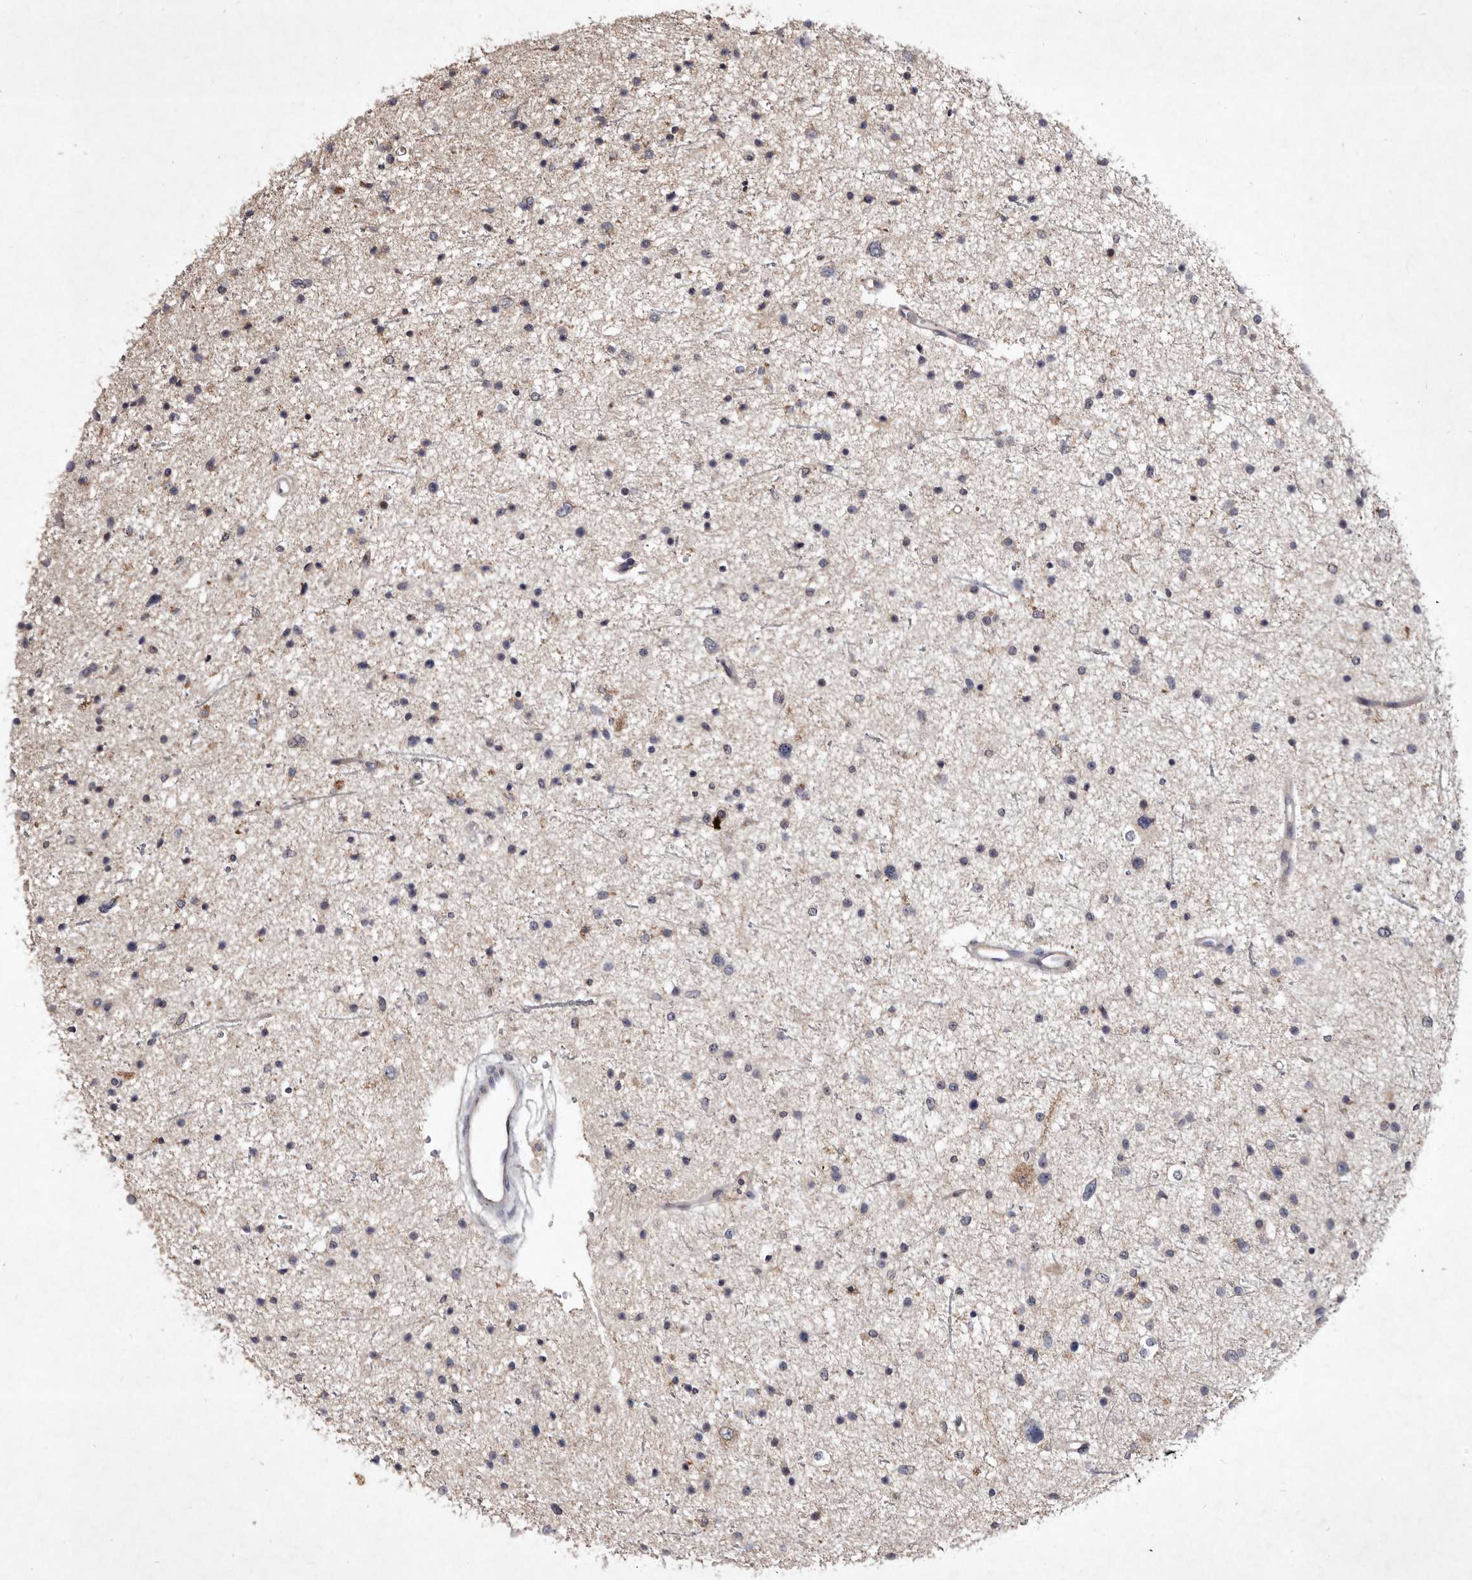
{"staining": {"intensity": "negative", "quantity": "none", "location": "none"}, "tissue": "glioma", "cell_type": "Tumor cells", "image_type": "cancer", "snomed": [{"axis": "morphology", "description": "Glioma, malignant, Low grade"}, {"axis": "topography", "description": "Brain"}], "caption": "IHC of glioma demonstrates no positivity in tumor cells.", "gene": "FLAD1", "patient": {"sex": "female", "age": 37}}